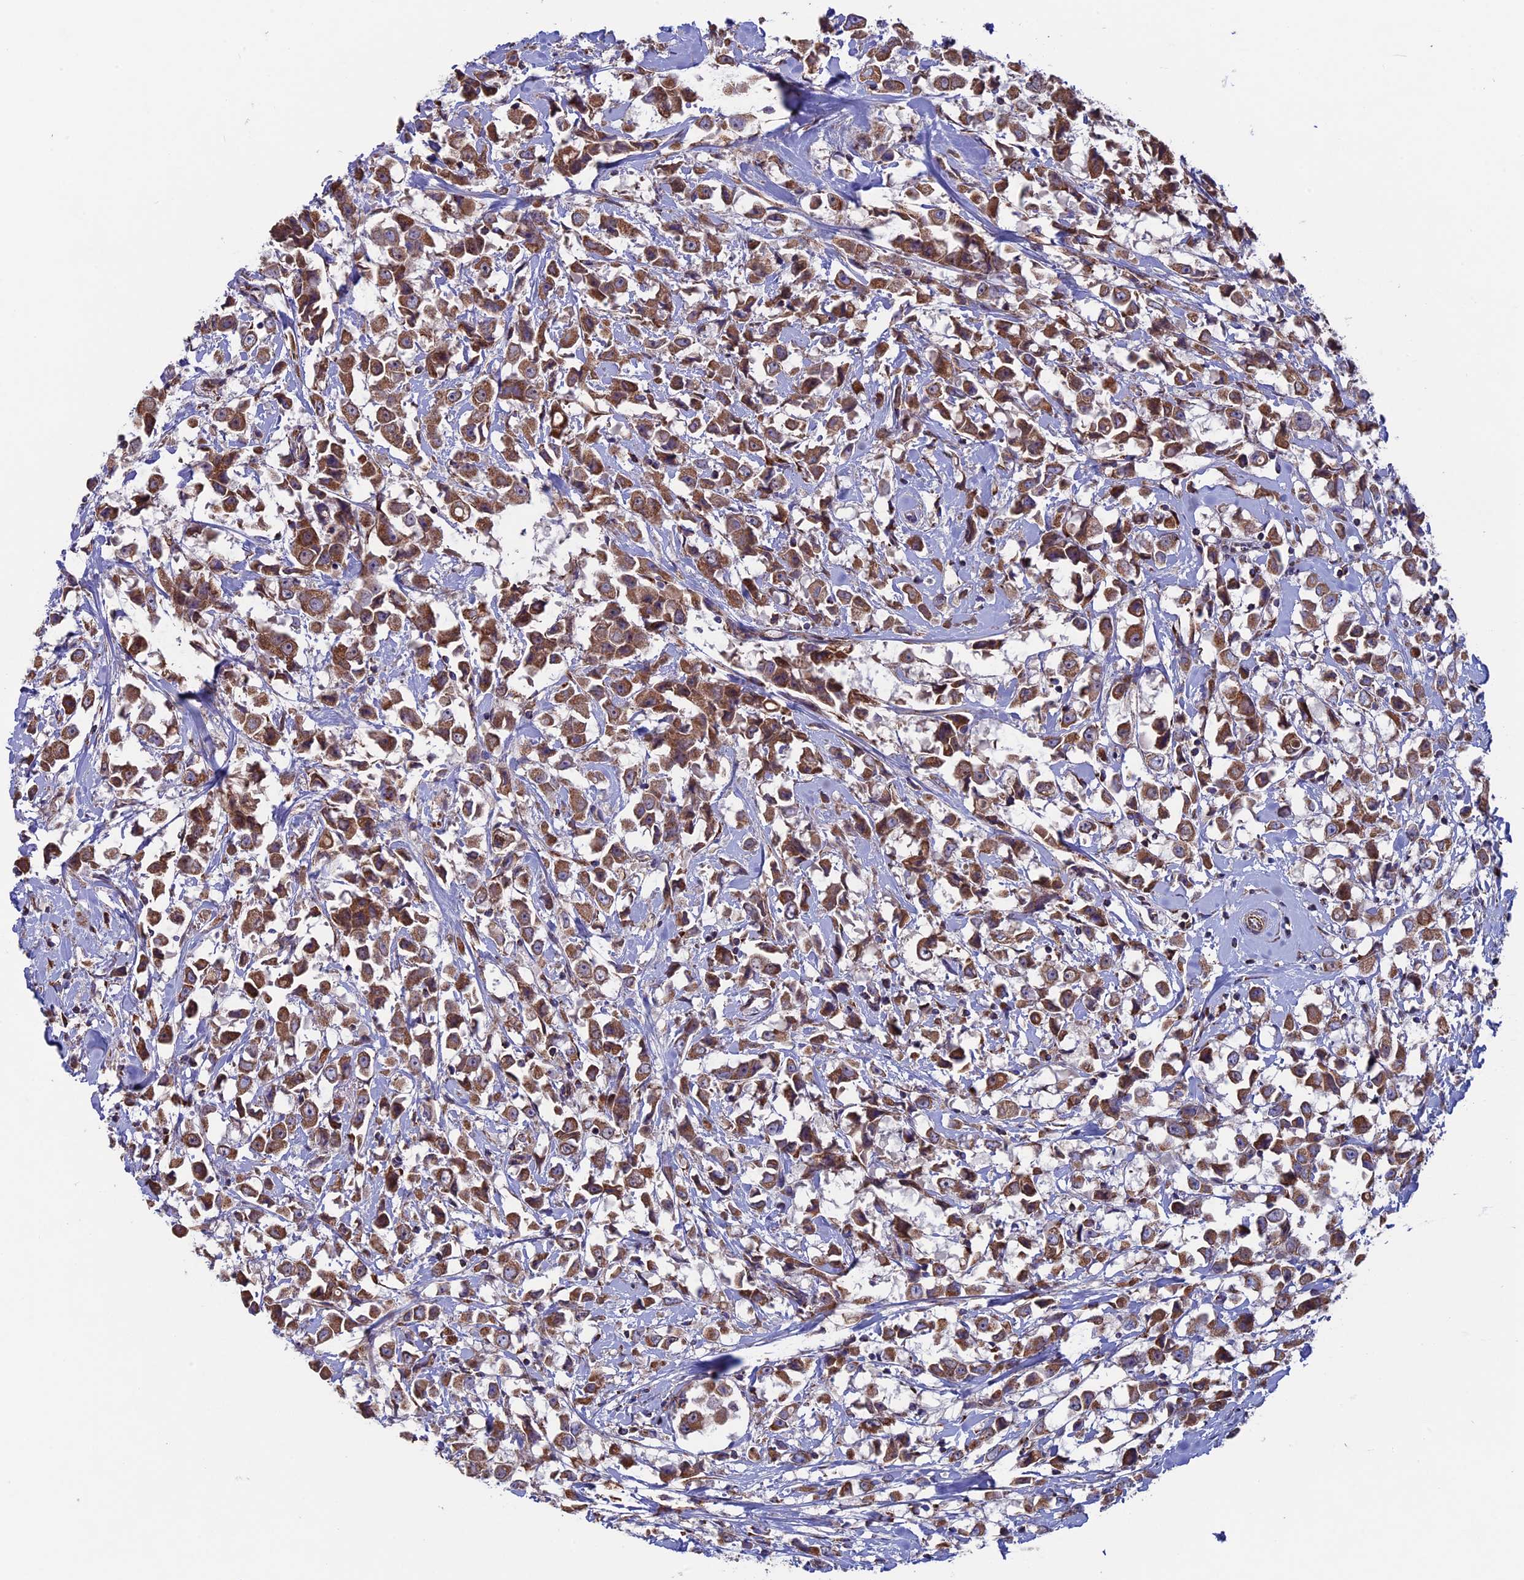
{"staining": {"intensity": "moderate", "quantity": ">75%", "location": "cytoplasmic/membranous"}, "tissue": "breast cancer", "cell_type": "Tumor cells", "image_type": "cancer", "snomed": [{"axis": "morphology", "description": "Duct carcinoma"}, {"axis": "topography", "description": "Breast"}], "caption": "About >75% of tumor cells in breast intraductal carcinoma display moderate cytoplasmic/membranous protein expression as visualized by brown immunohistochemical staining.", "gene": "SLC15A5", "patient": {"sex": "female", "age": 61}}